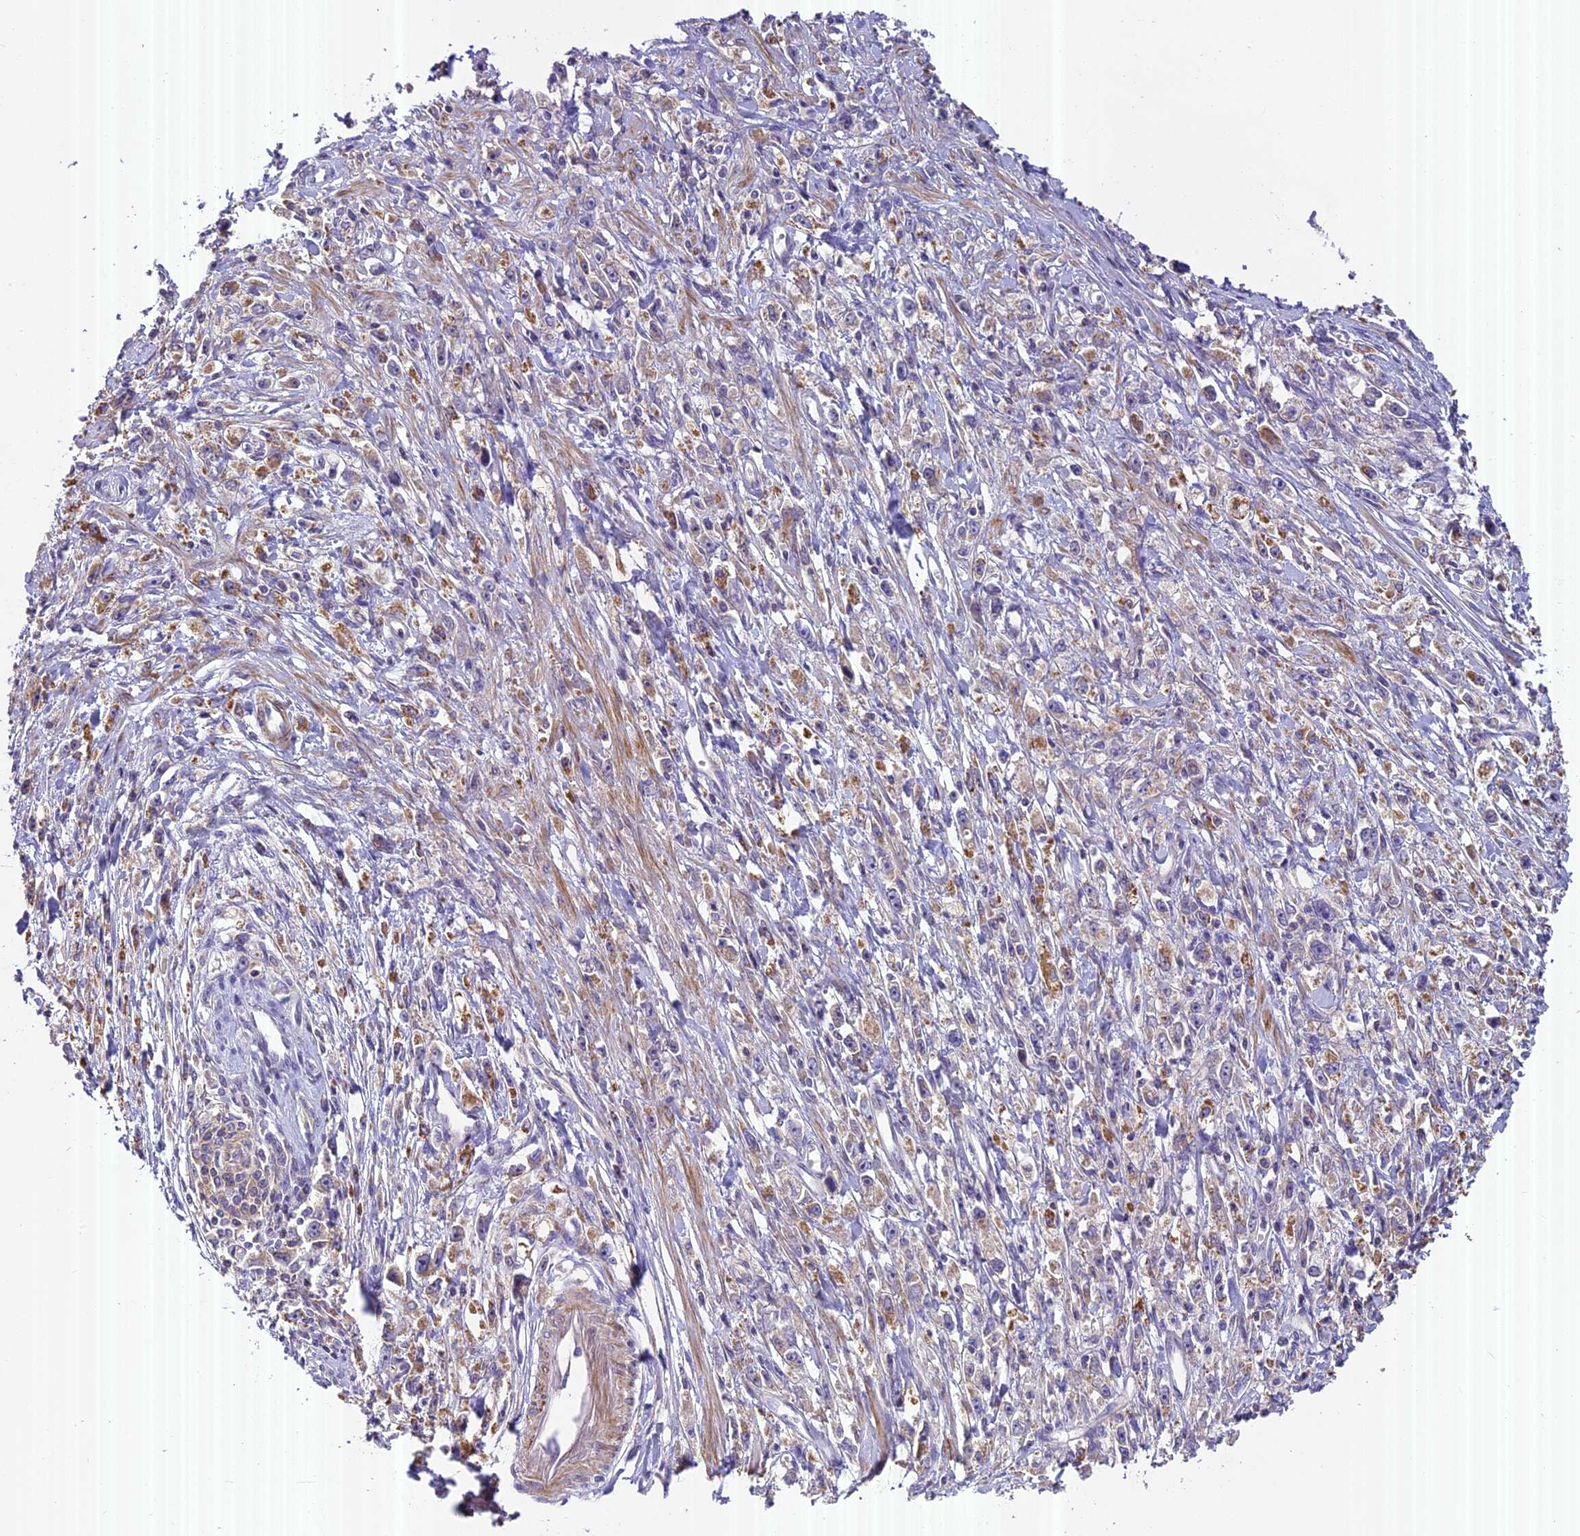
{"staining": {"intensity": "moderate", "quantity": "25%-75%", "location": "cytoplasmic/membranous"}, "tissue": "stomach cancer", "cell_type": "Tumor cells", "image_type": "cancer", "snomed": [{"axis": "morphology", "description": "Adenocarcinoma, NOS"}, {"axis": "topography", "description": "Stomach"}], "caption": "Immunohistochemistry of human adenocarcinoma (stomach) shows medium levels of moderate cytoplasmic/membranous positivity in approximately 25%-75% of tumor cells.", "gene": "FAM98C", "patient": {"sex": "female", "age": 59}}